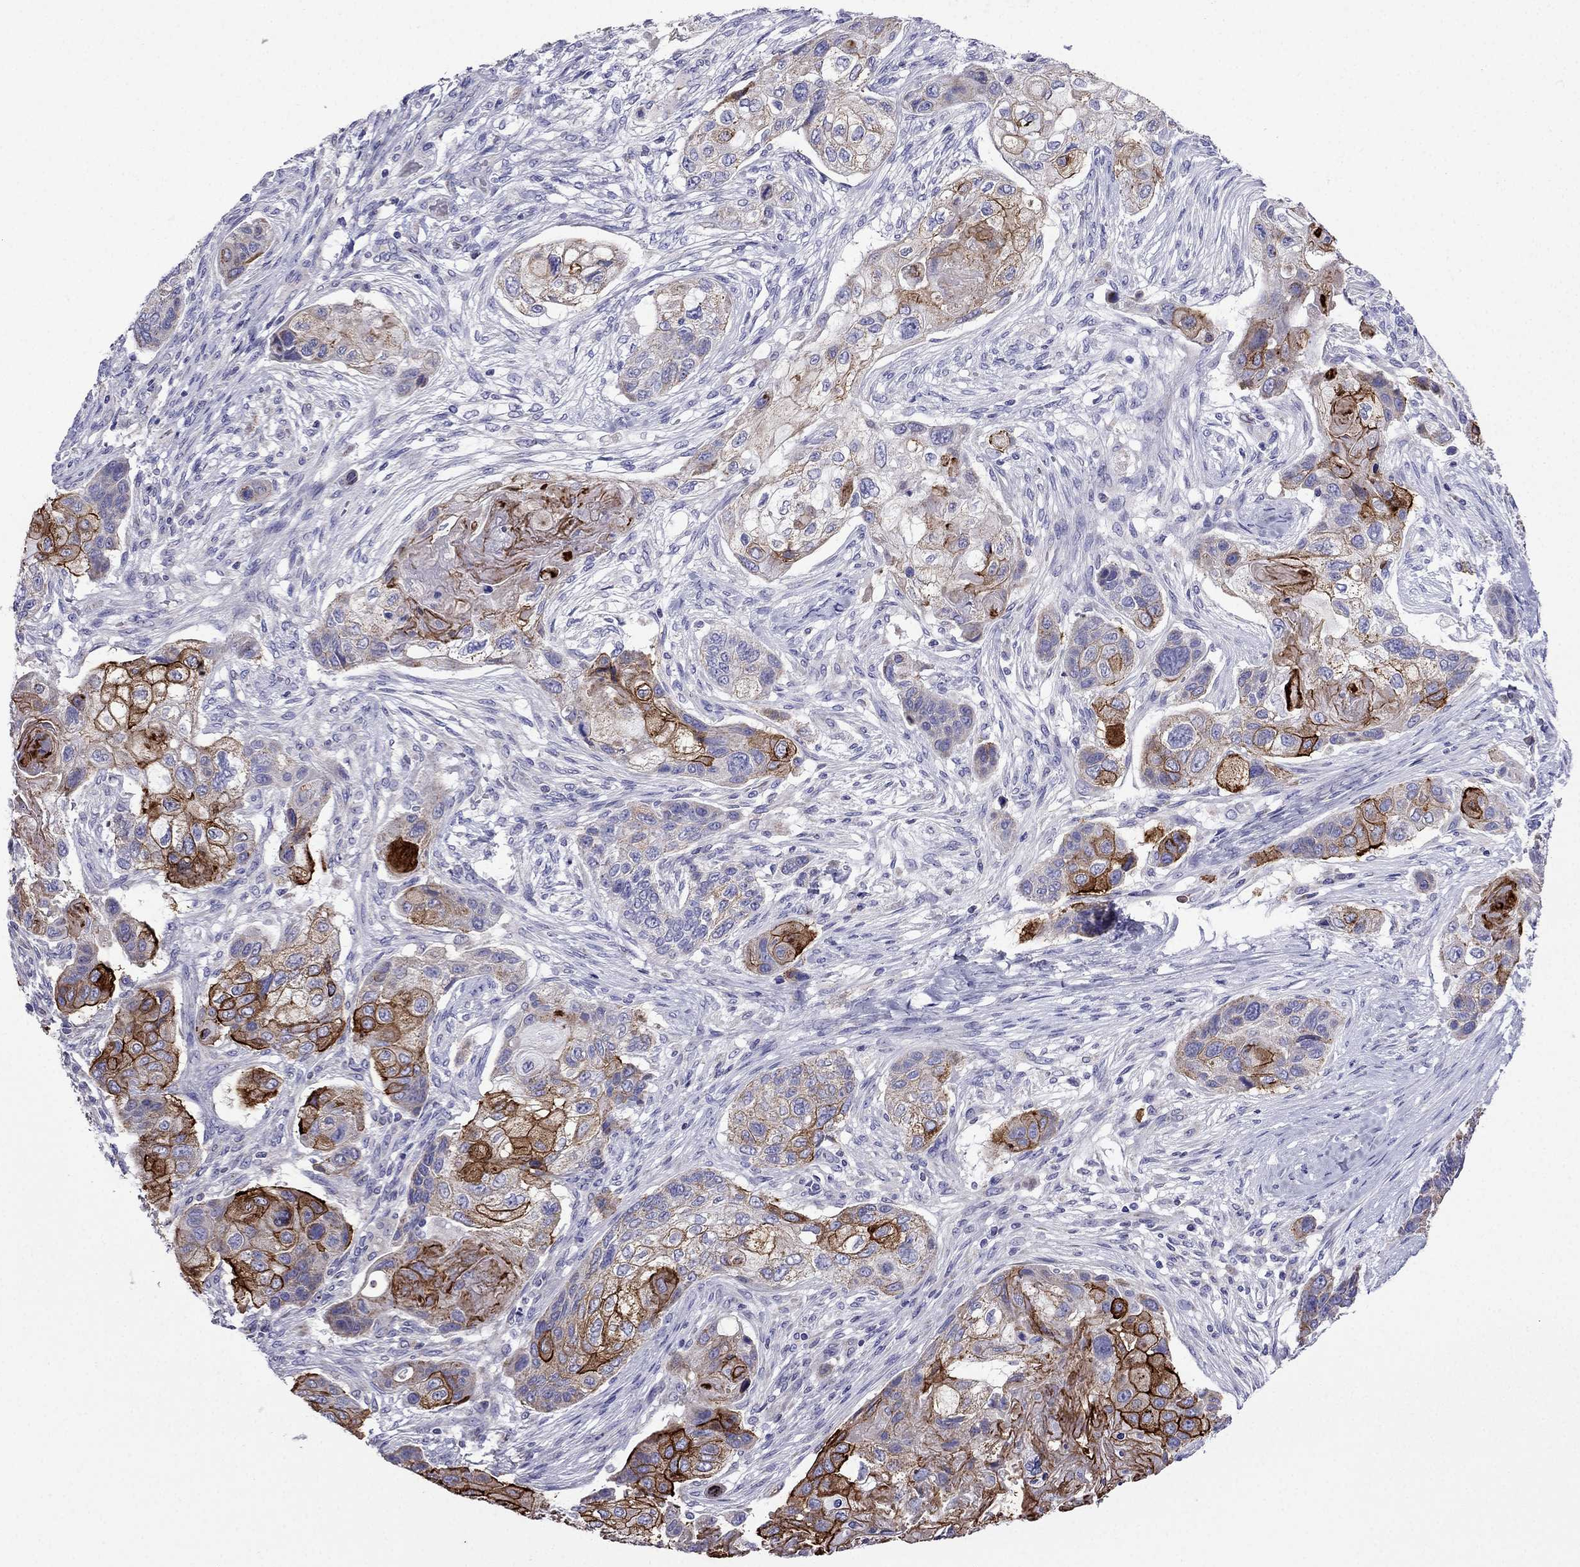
{"staining": {"intensity": "strong", "quantity": "<25%", "location": "cytoplasmic/membranous"}, "tissue": "lung cancer", "cell_type": "Tumor cells", "image_type": "cancer", "snomed": [{"axis": "morphology", "description": "Normal tissue, NOS"}, {"axis": "morphology", "description": "Squamous cell carcinoma, NOS"}, {"axis": "topography", "description": "Bronchus"}, {"axis": "topography", "description": "Lung"}], "caption": "Immunohistochemistry (IHC) histopathology image of neoplastic tissue: lung cancer stained using IHC demonstrates medium levels of strong protein expression localized specifically in the cytoplasmic/membranous of tumor cells, appearing as a cytoplasmic/membranous brown color.", "gene": "DSC1", "patient": {"sex": "male", "age": 69}}